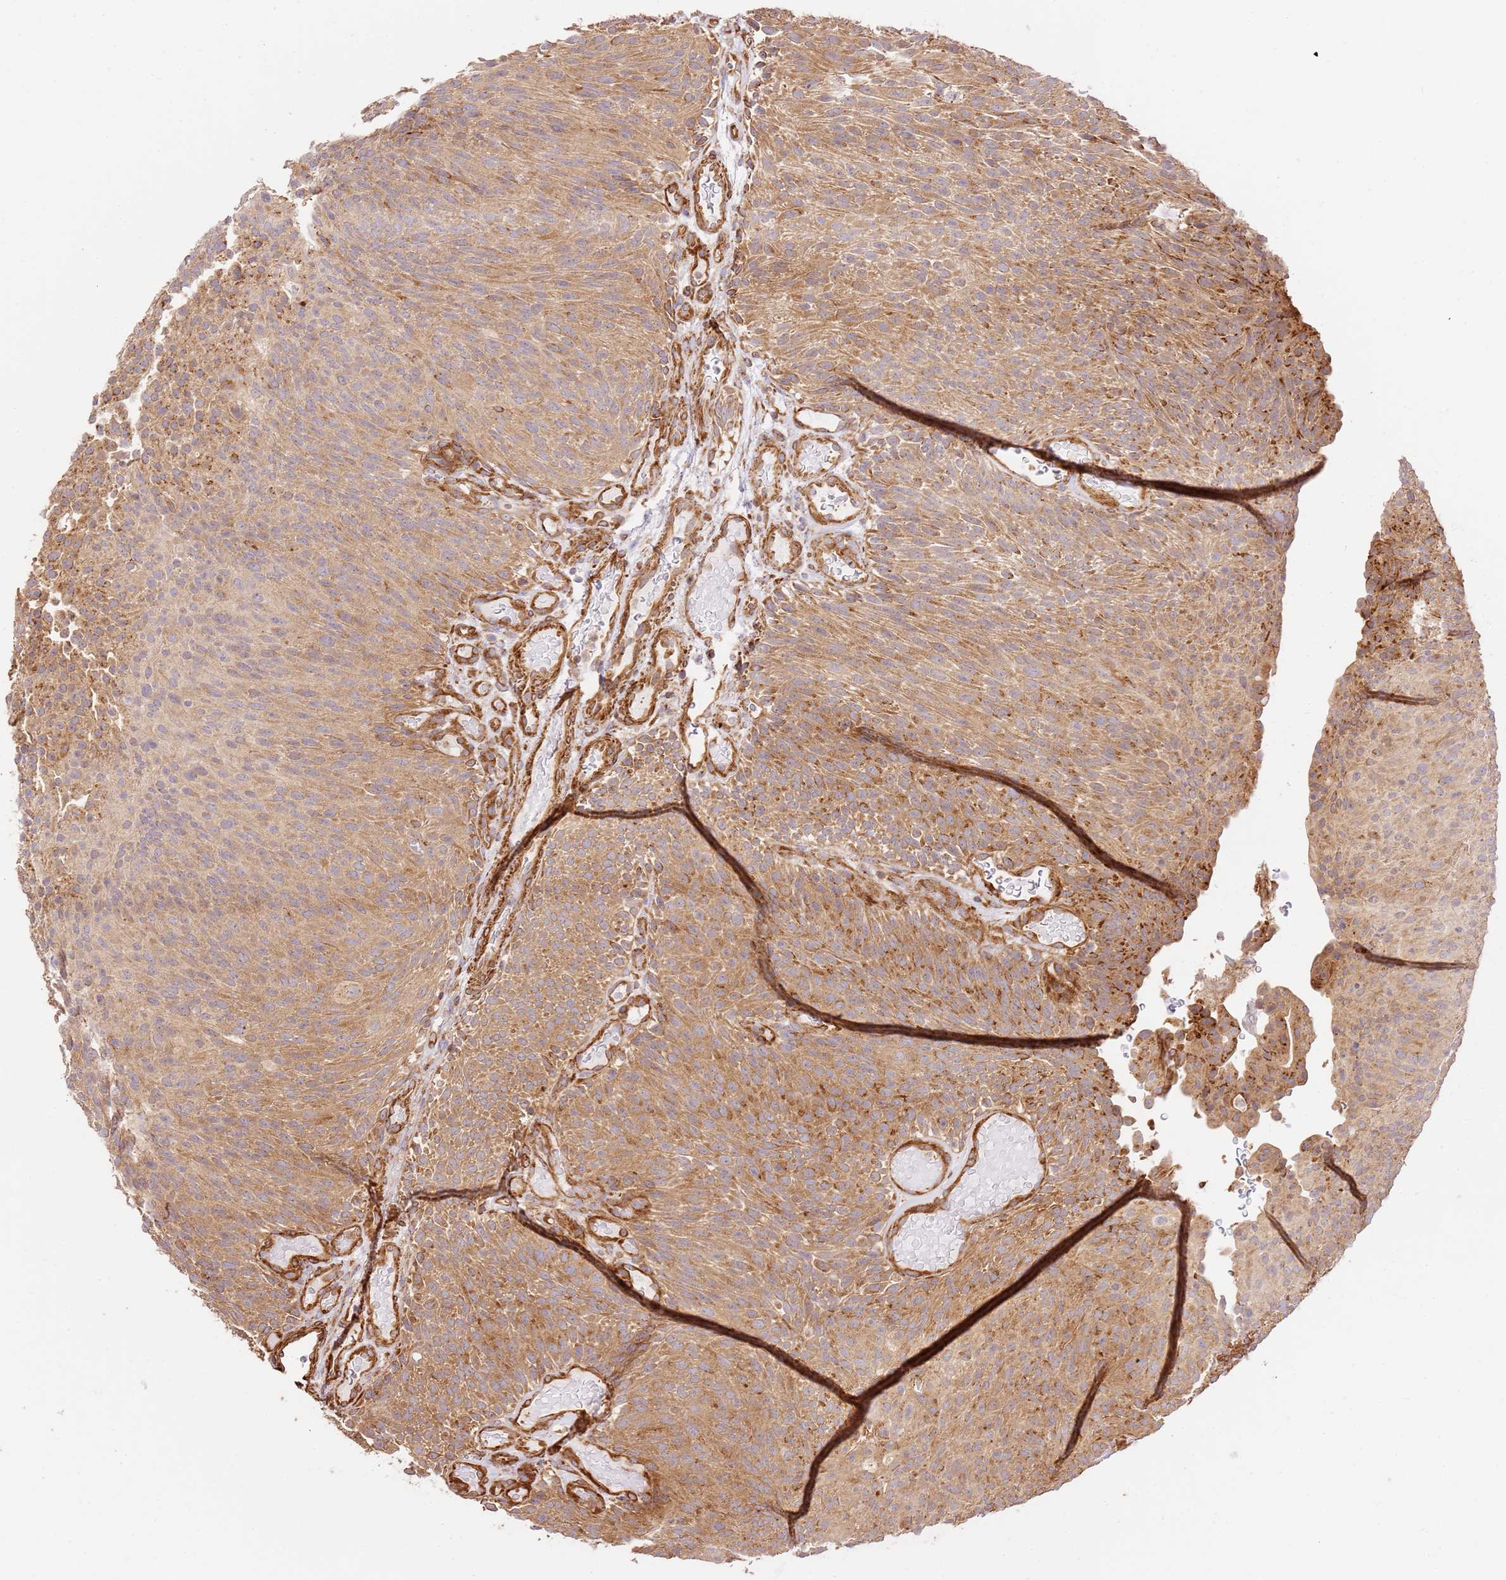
{"staining": {"intensity": "moderate", "quantity": ">75%", "location": "cytoplasmic/membranous"}, "tissue": "urothelial cancer", "cell_type": "Tumor cells", "image_type": "cancer", "snomed": [{"axis": "morphology", "description": "Urothelial carcinoma, Low grade"}, {"axis": "topography", "description": "Urinary bladder"}], "caption": "Brown immunohistochemical staining in human low-grade urothelial carcinoma exhibits moderate cytoplasmic/membranous positivity in approximately >75% of tumor cells.", "gene": "ZBTB39", "patient": {"sex": "male", "age": 78}}